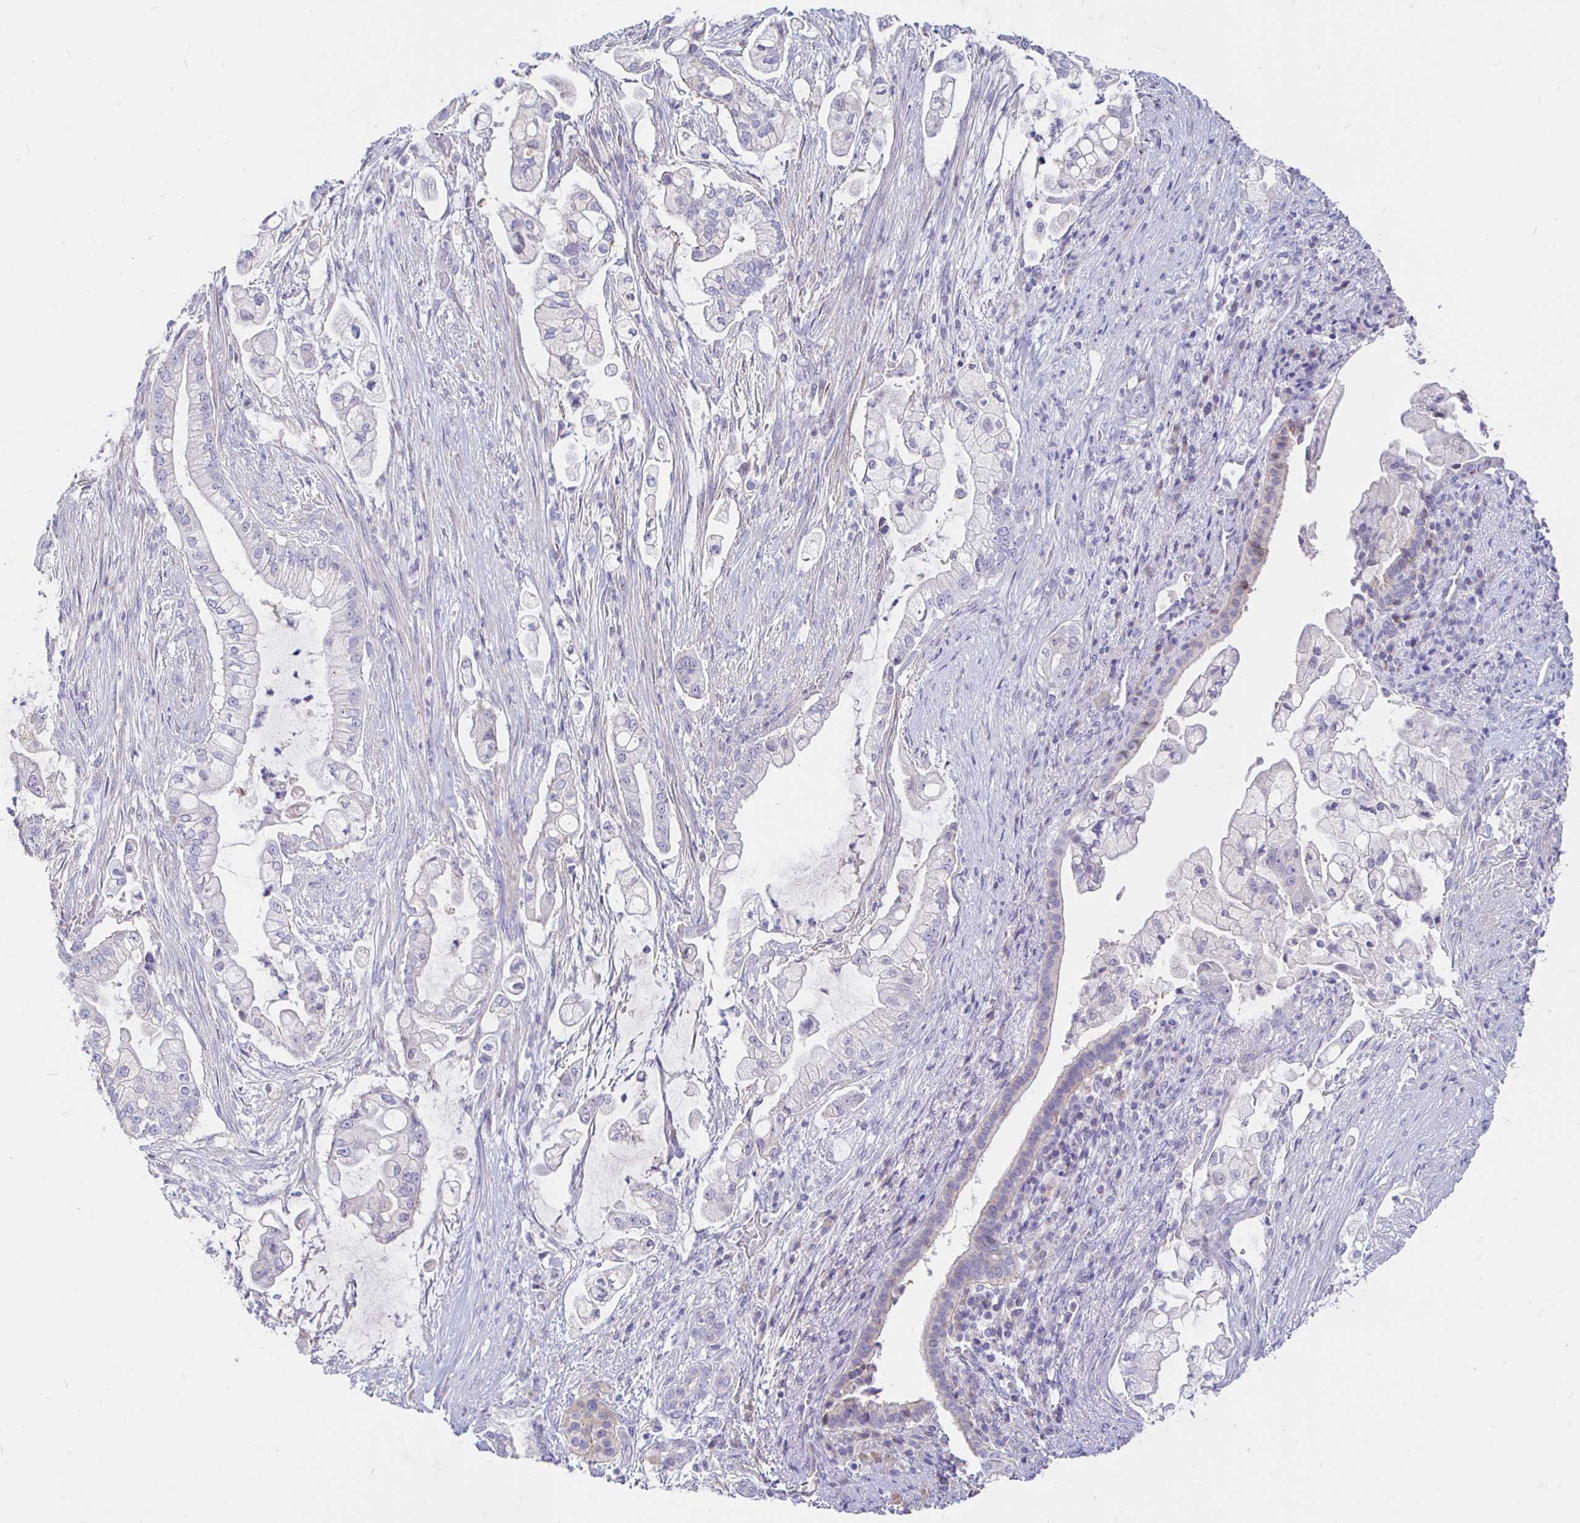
{"staining": {"intensity": "negative", "quantity": "none", "location": "none"}, "tissue": "pancreatic cancer", "cell_type": "Tumor cells", "image_type": "cancer", "snomed": [{"axis": "morphology", "description": "Adenocarcinoma, NOS"}, {"axis": "topography", "description": "Pancreas"}], "caption": "This is a histopathology image of immunohistochemistry staining of pancreatic cancer, which shows no staining in tumor cells. The staining is performed using DAB brown chromogen with nuclei counter-stained in using hematoxylin.", "gene": "NECAB1", "patient": {"sex": "female", "age": 69}}